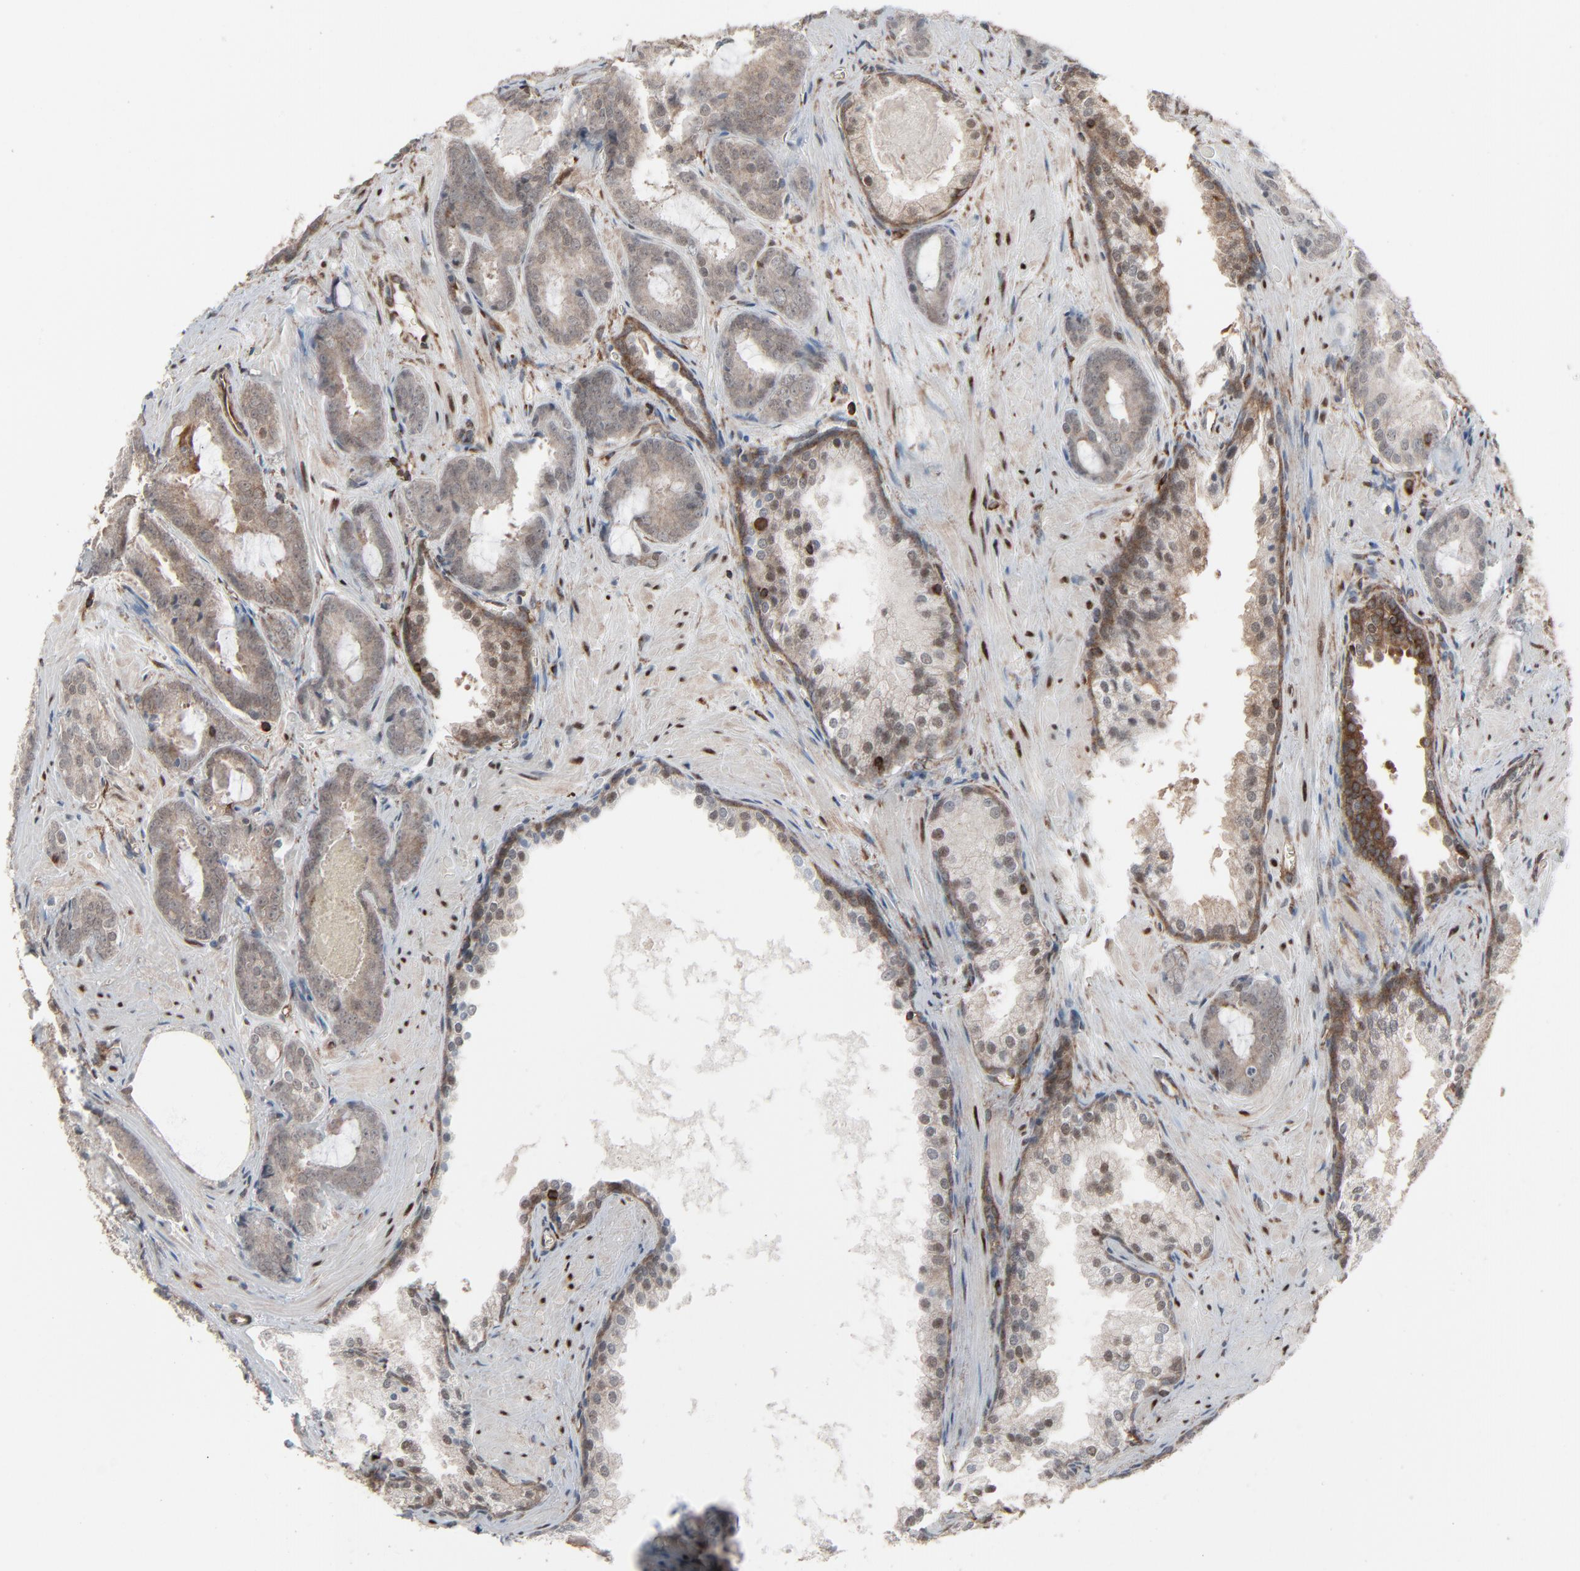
{"staining": {"intensity": "negative", "quantity": "none", "location": "none"}, "tissue": "prostate cancer", "cell_type": "Tumor cells", "image_type": "cancer", "snomed": [{"axis": "morphology", "description": "Adenocarcinoma, Medium grade"}, {"axis": "topography", "description": "Prostate"}], "caption": "The histopathology image reveals no significant positivity in tumor cells of prostate cancer (adenocarcinoma (medium-grade)).", "gene": "OPTN", "patient": {"sex": "male", "age": 64}}